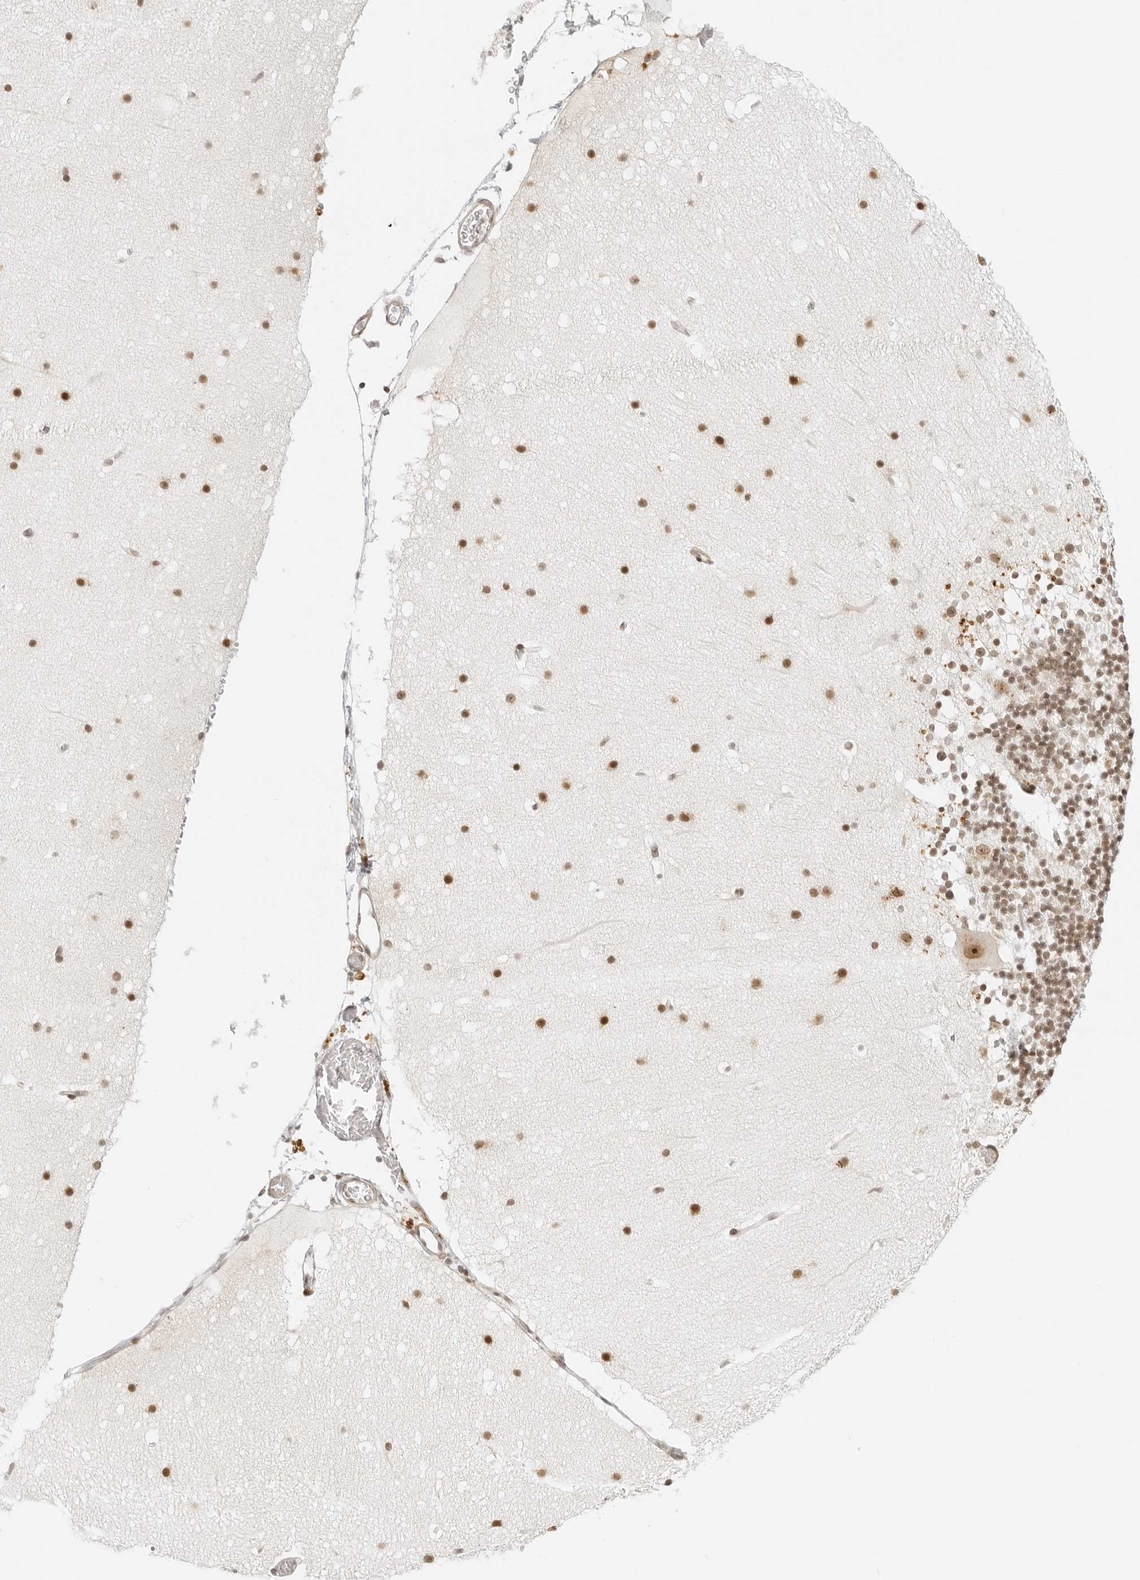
{"staining": {"intensity": "moderate", "quantity": ">75%", "location": "nuclear"}, "tissue": "cerebellum", "cell_type": "Cells in granular layer", "image_type": "normal", "snomed": [{"axis": "morphology", "description": "Normal tissue, NOS"}, {"axis": "topography", "description": "Cerebellum"}], "caption": "Immunohistochemistry of benign cerebellum displays medium levels of moderate nuclear expression in about >75% of cells in granular layer. Immunohistochemistry (ihc) stains the protein in brown and the nuclei are stained blue.", "gene": "RCC1", "patient": {"sex": "male", "age": 57}}